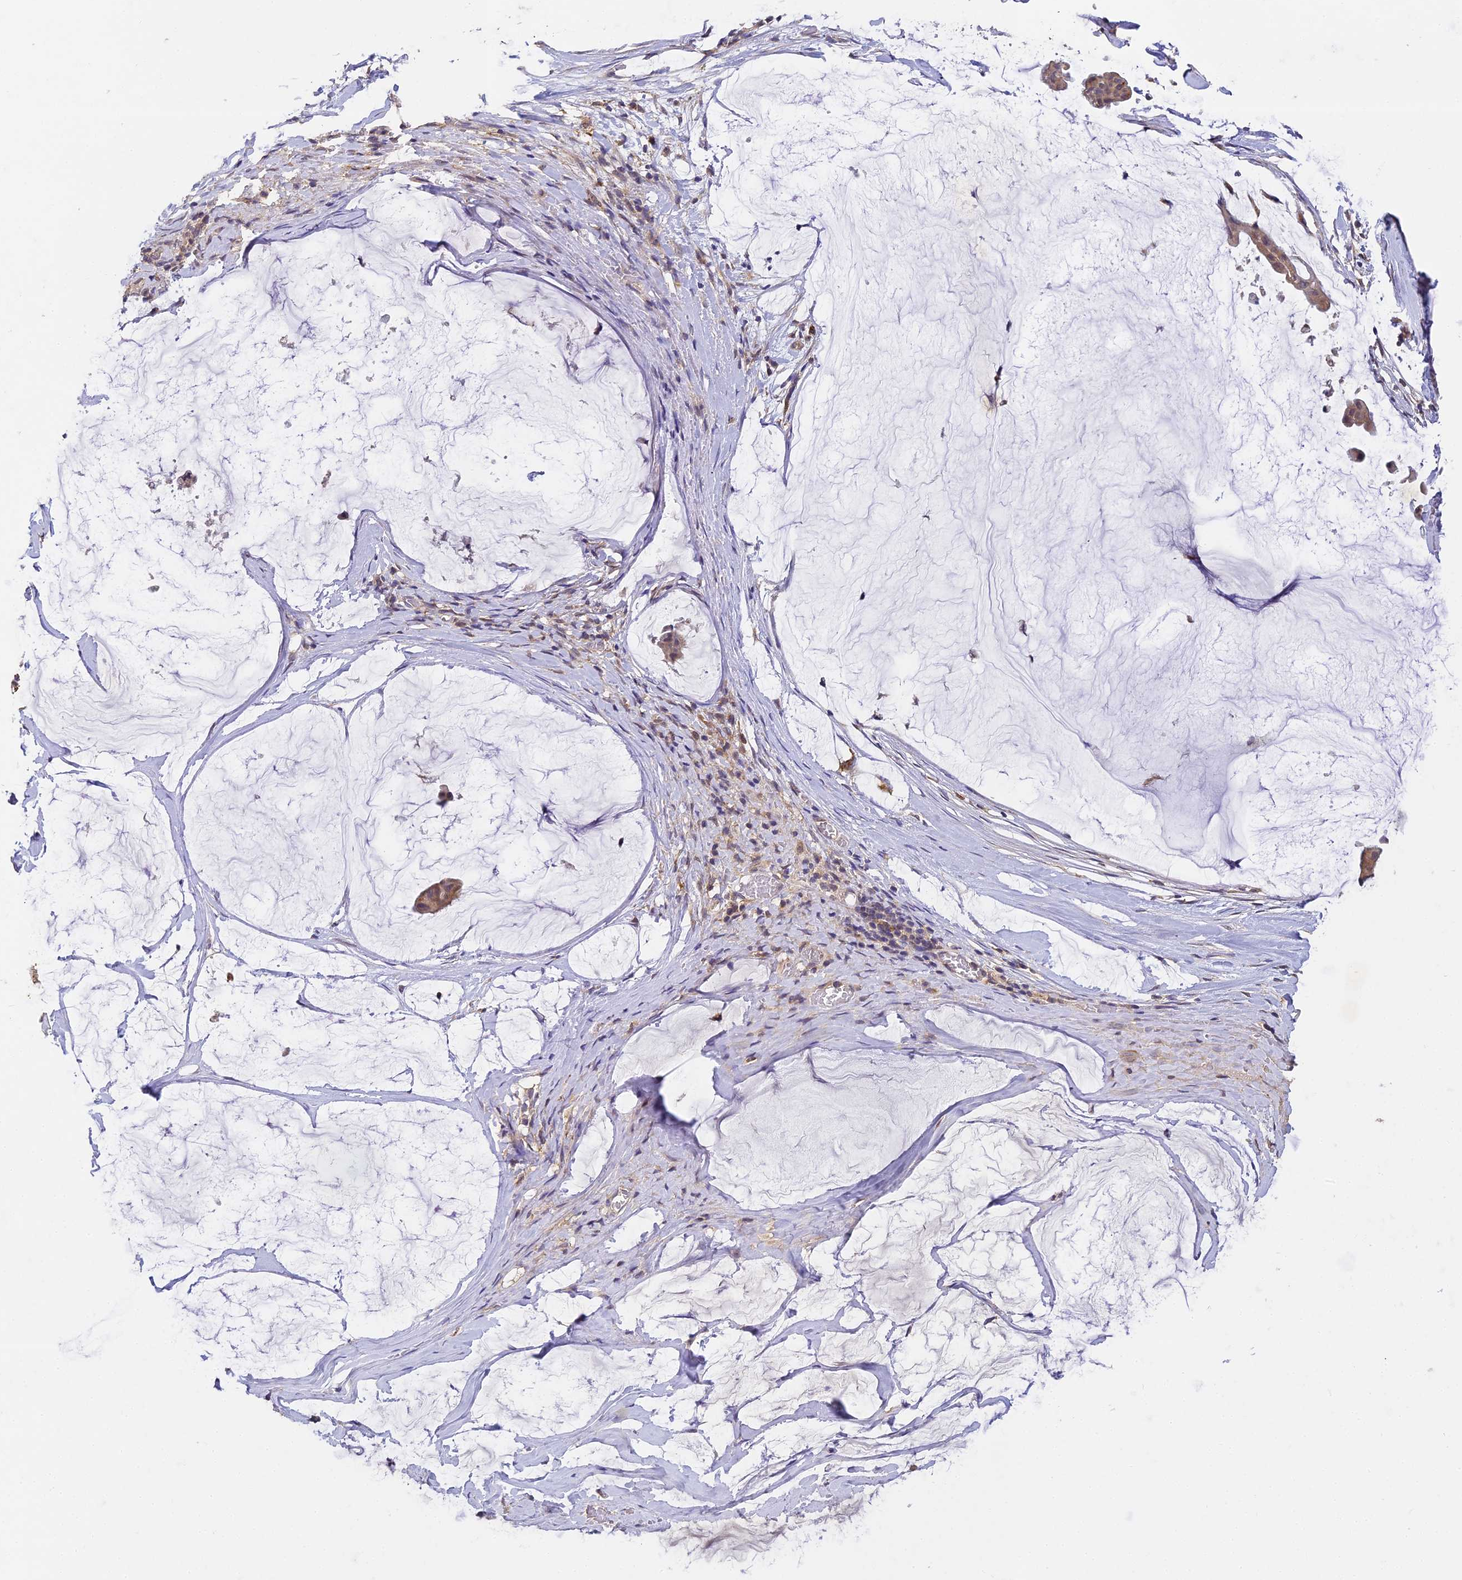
{"staining": {"intensity": "moderate", "quantity": ">75%", "location": "cytoplasmic/membranous"}, "tissue": "ovarian cancer", "cell_type": "Tumor cells", "image_type": "cancer", "snomed": [{"axis": "morphology", "description": "Cystadenocarcinoma, mucinous, NOS"}, {"axis": "topography", "description": "Ovary"}], "caption": "IHC image of neoplastic tissue: human mucinous cystadenocarcinoma (ovarian) stained using IHC demonstrates medium levels of moderate protein expression localized specifically in the cytoplasmic/membranous of tumor cells, appearing as a cytoplasmic/membranous brown color.", "gene": "YAE1", "patient": {"sex": "female", "age": 73}}